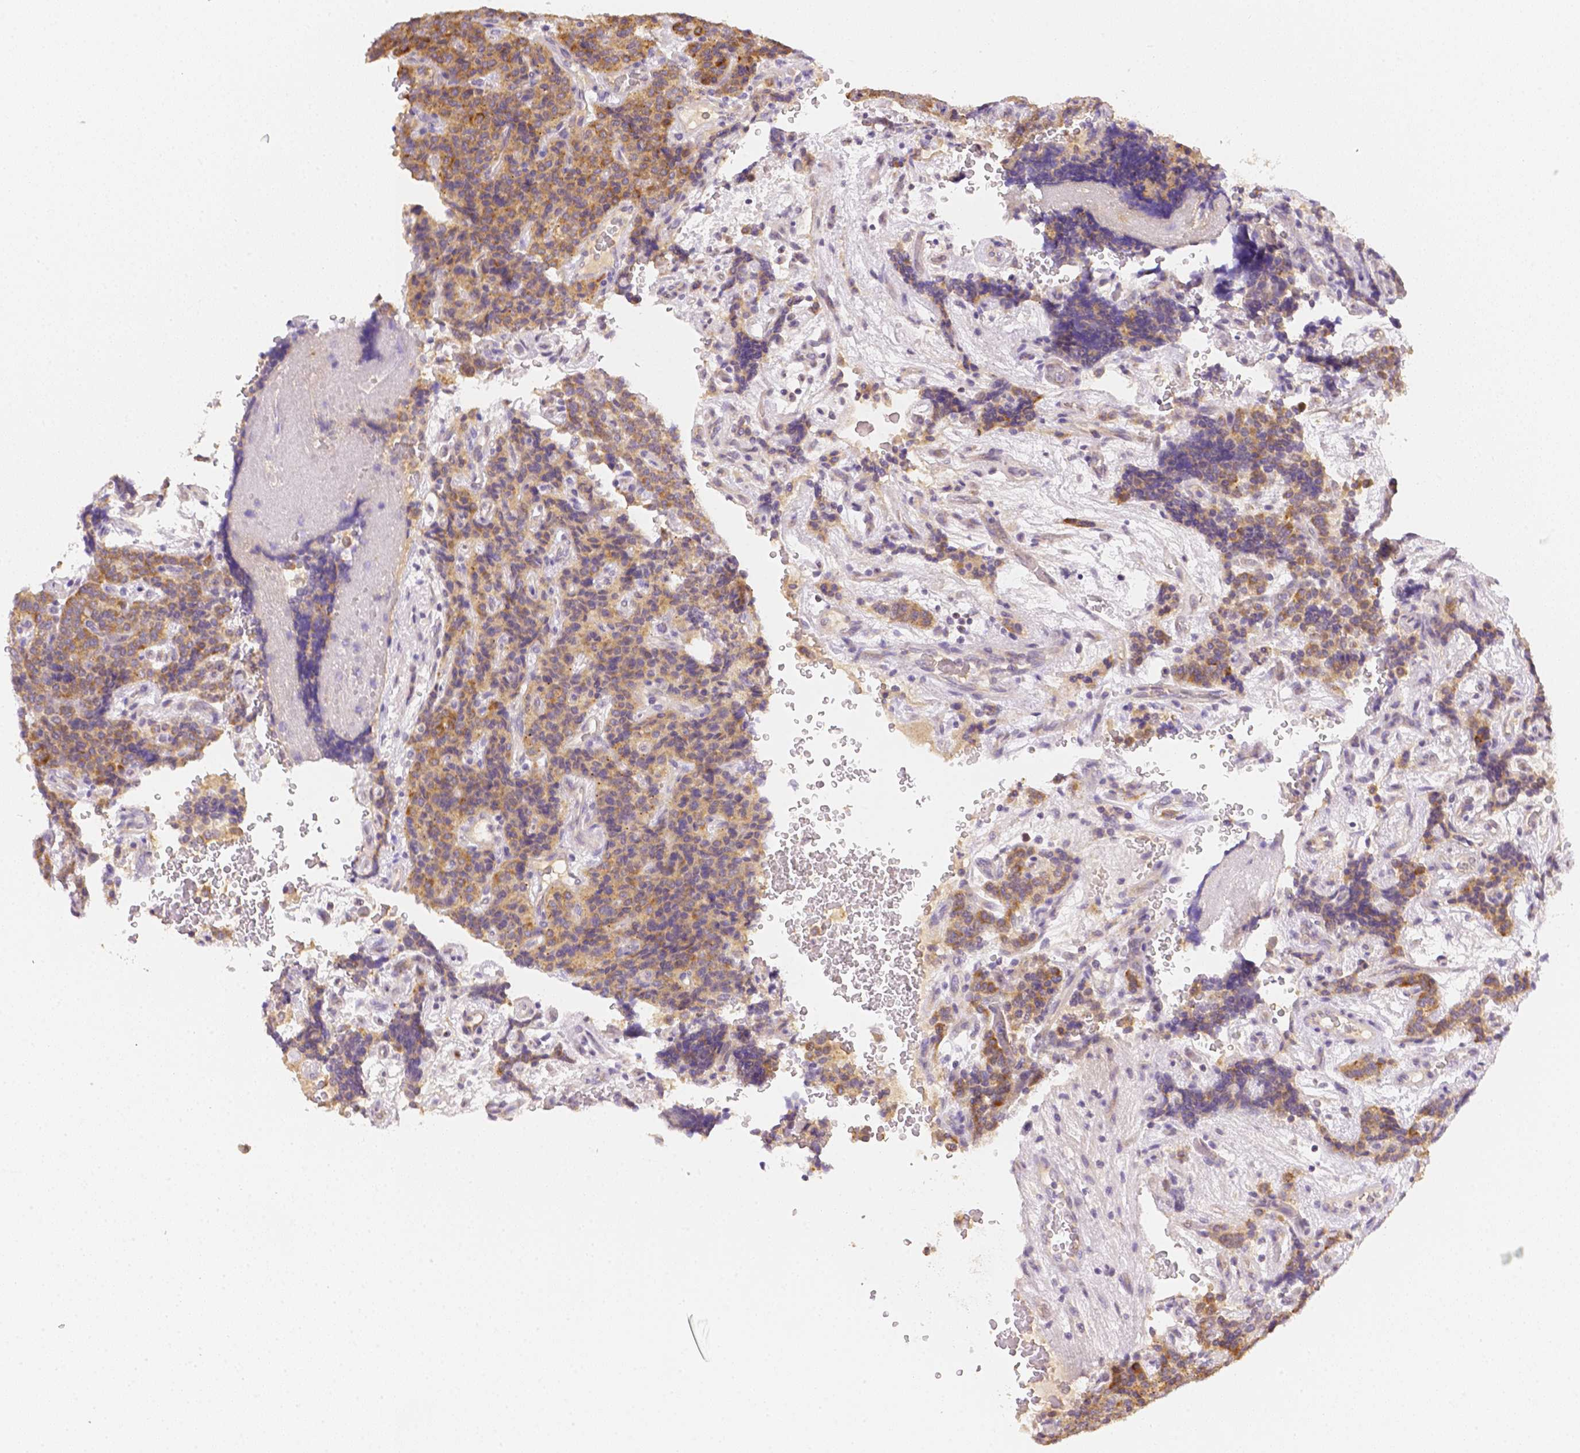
{"staining": {"intensity": "weak", "quantity": ">75%", "location": "cytoplasmic/membranous"}, "tissue": "carcinoid", "cell_type": "Tumor cells", "image_type": "cancer", "snomed": [{"axis": "morphology", "description": "Carcinoid, malignant, NOS"}, {"axis": "topography", "description": "Pancreas"}], "caption": "Immunohistochemical staining of human carcinoid (malignant) exhibits low levels of weak cytoplasmic/membranous protein expression in approximately >75% of tumor cells.", "gene": "C10orf67", "patient": {"sex": "male", "age": 36}}